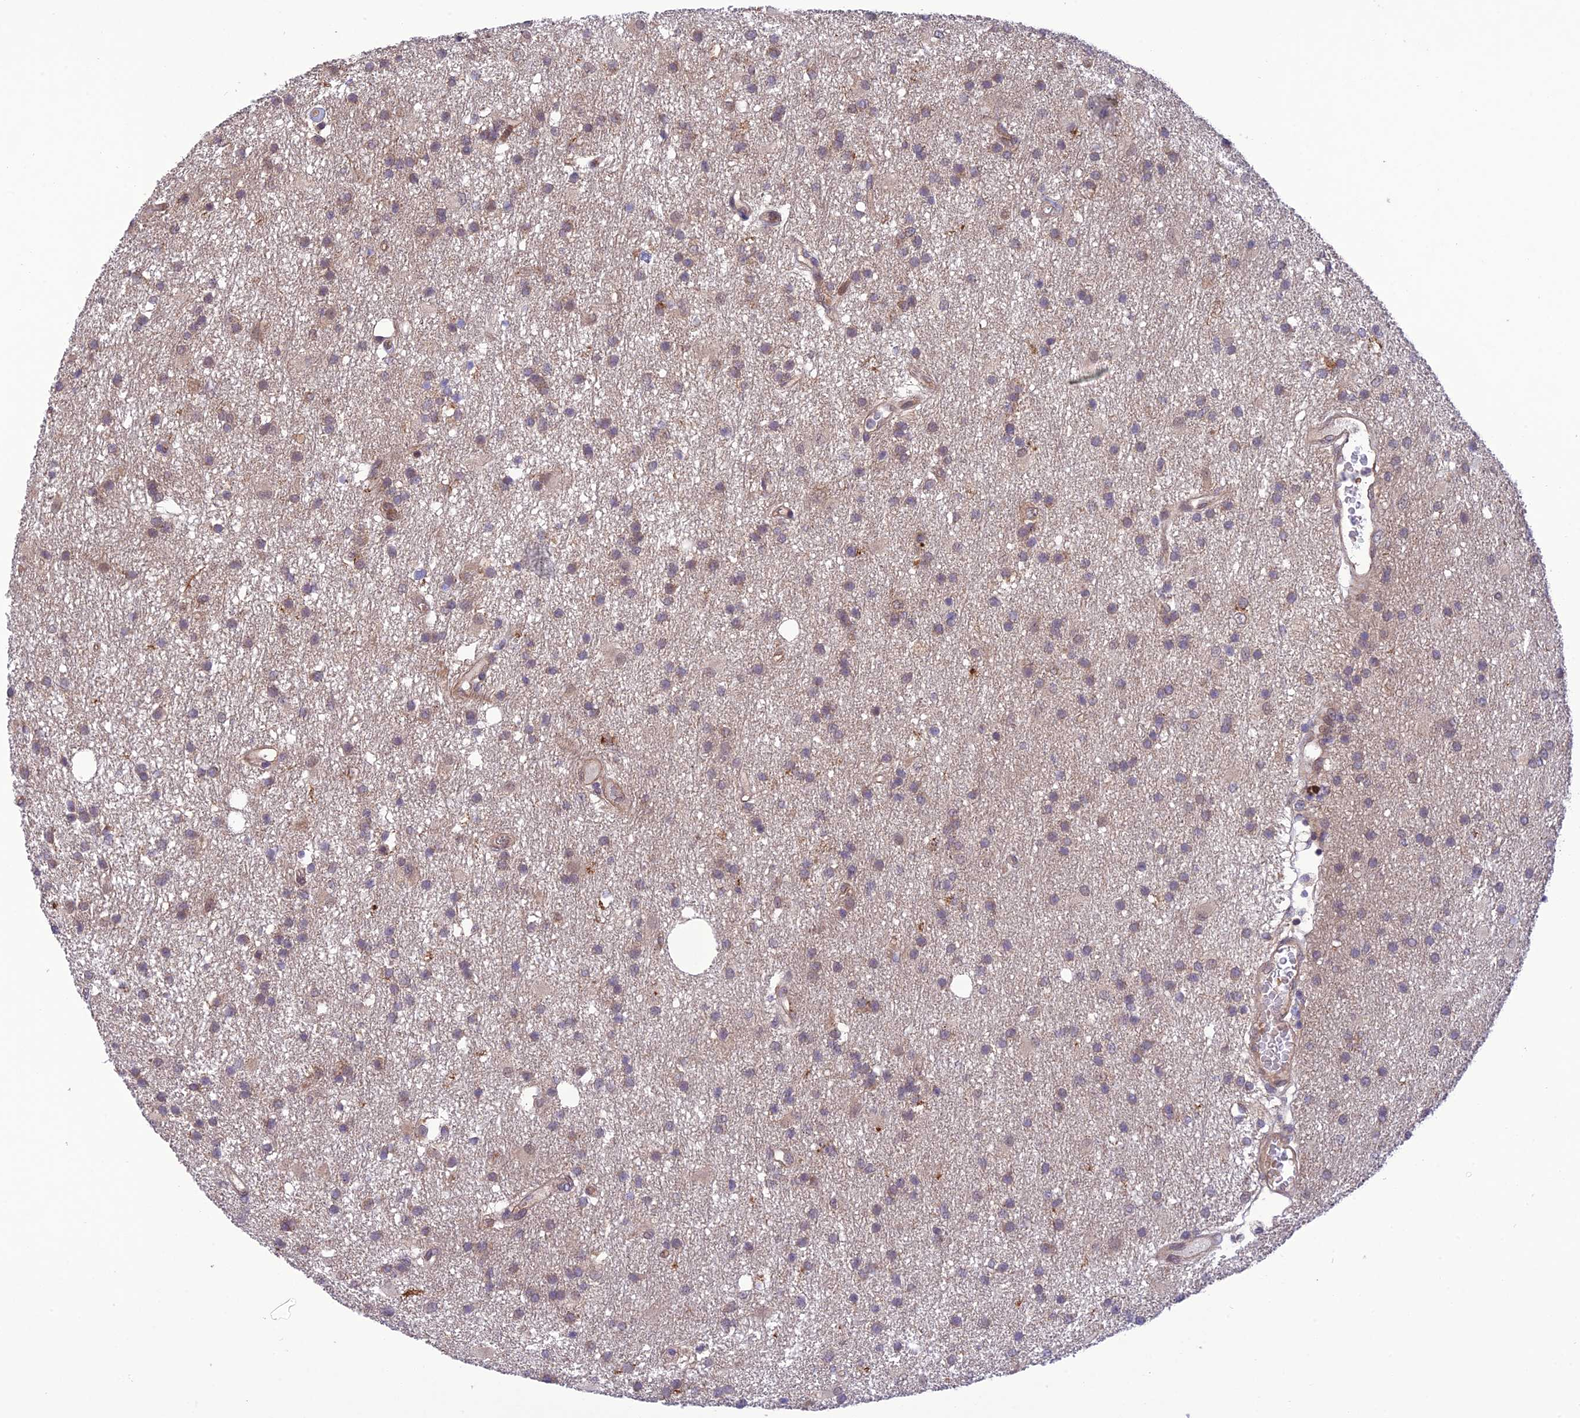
{"staining": {"intensity": "weak", "quantity": "25%-75%", "location": "cytoplasmic/membranous"}, "tissue": "glioma", "cell_type": "Tumor cells", "image_type": "cancer", "snomed": [{"axis": "morphology", "description": "Glioma, malignant, High grade"}, {"axis": "topography", "description": "Brain"}], "caption": "Human high-grade glioma (malignant) stained with a protein marker shows weak staining in tumor cells.", "gene": "UROS", "patient": {"sex": "male", "age": 77}}